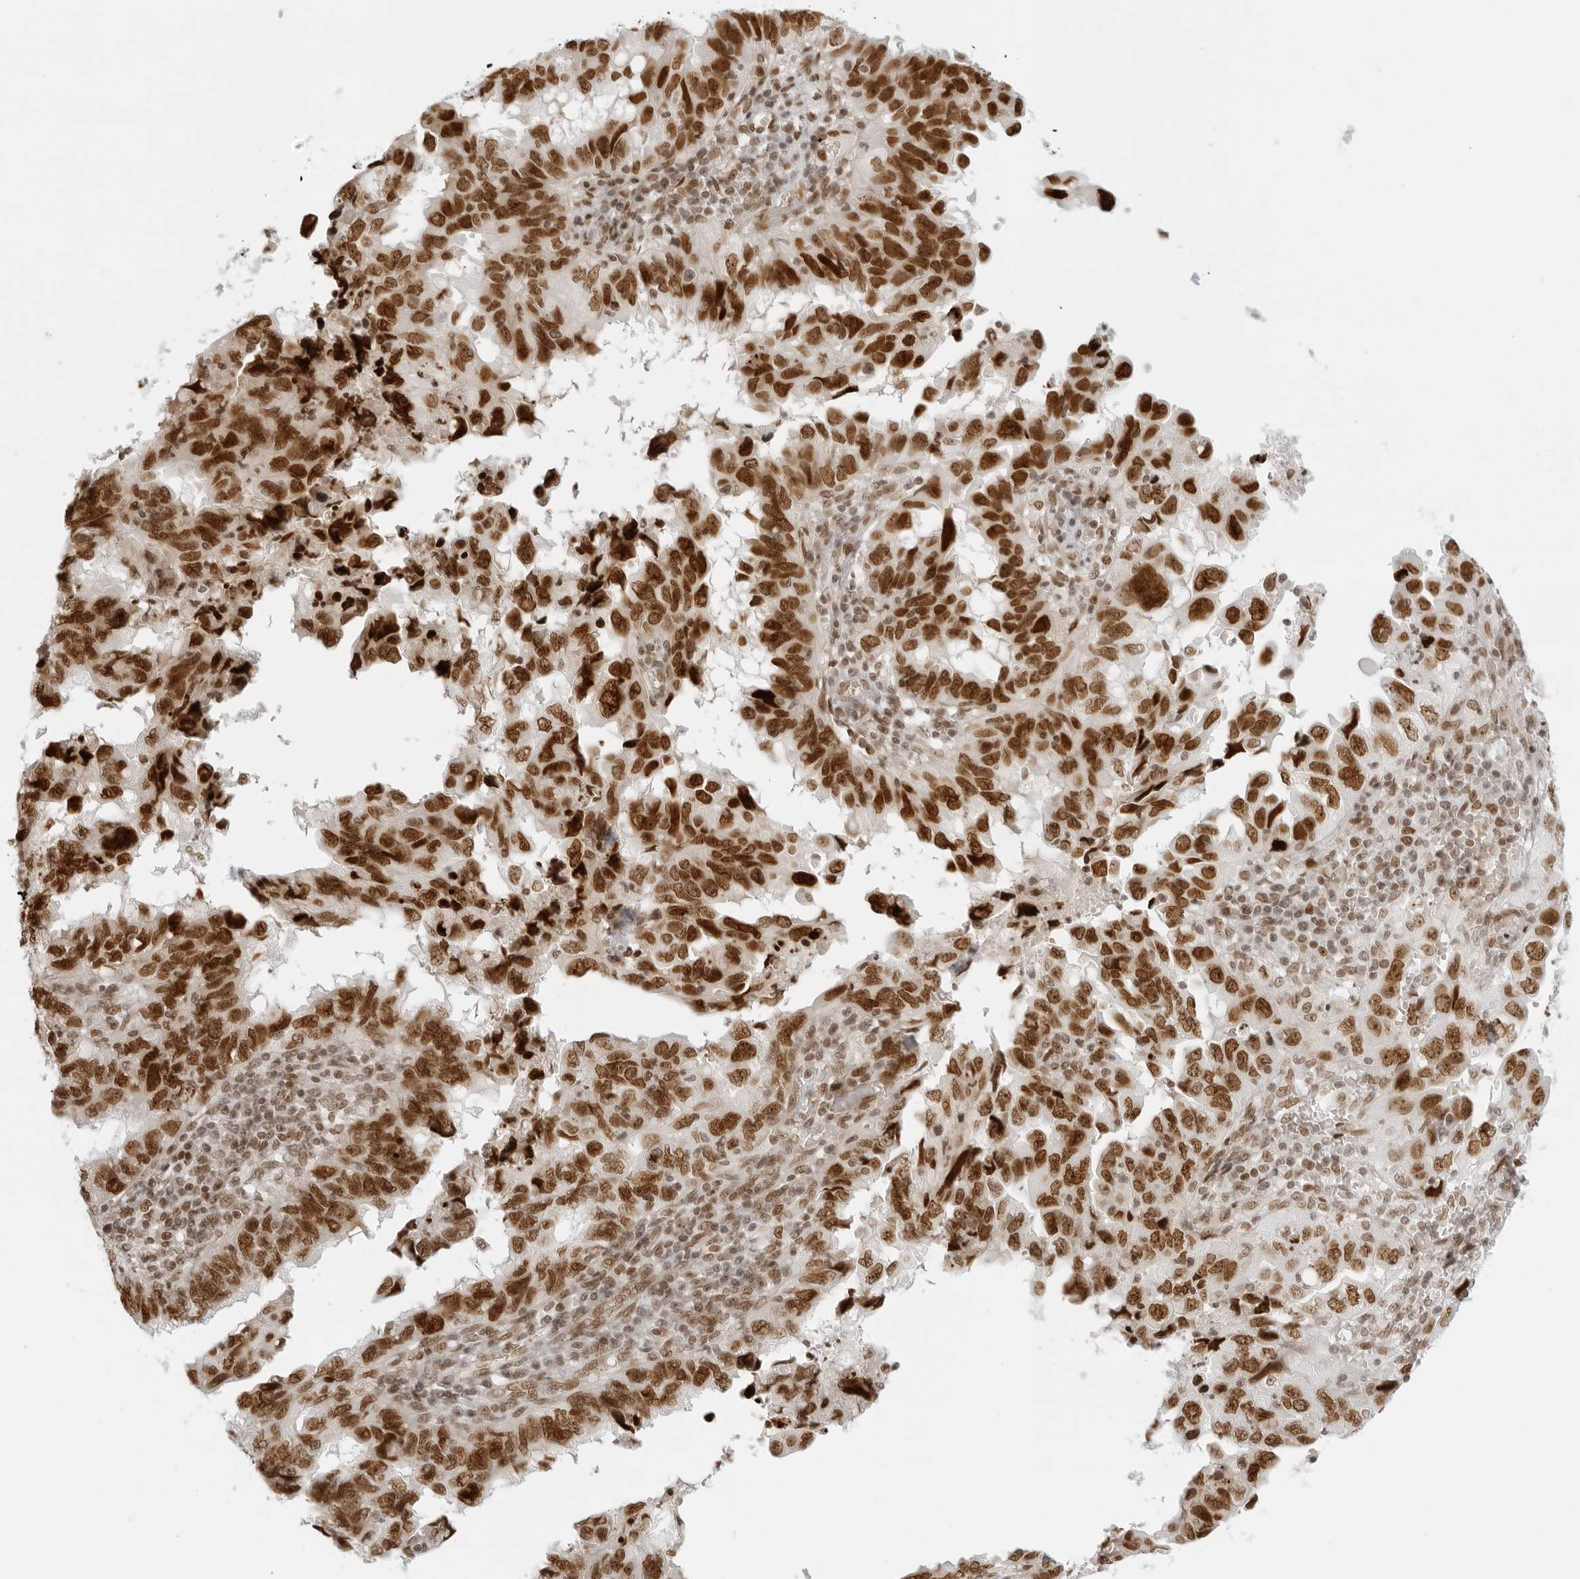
{"staining": {"intensity": "strong", "quantity": ">75%", "location": "nuclear"}, "tissue": "endometrial cancer", "cell_type": "Tumor cells", "image_type": "cancer", "snomed": [{"axis": "morphology", "description": "Adenocarcinoma, NOS"}, {"axis": "topography", "description": "Uterus"}], "caption": "Protein expression analysis of human endometrial cancer reveals strong nuclear expression in approximately >75% of tumor cells. (Brightfield microscopy of DAB IHC at high magnification).", "gene": "RCC1", "patient": {"sex": "female", "age": 77}}